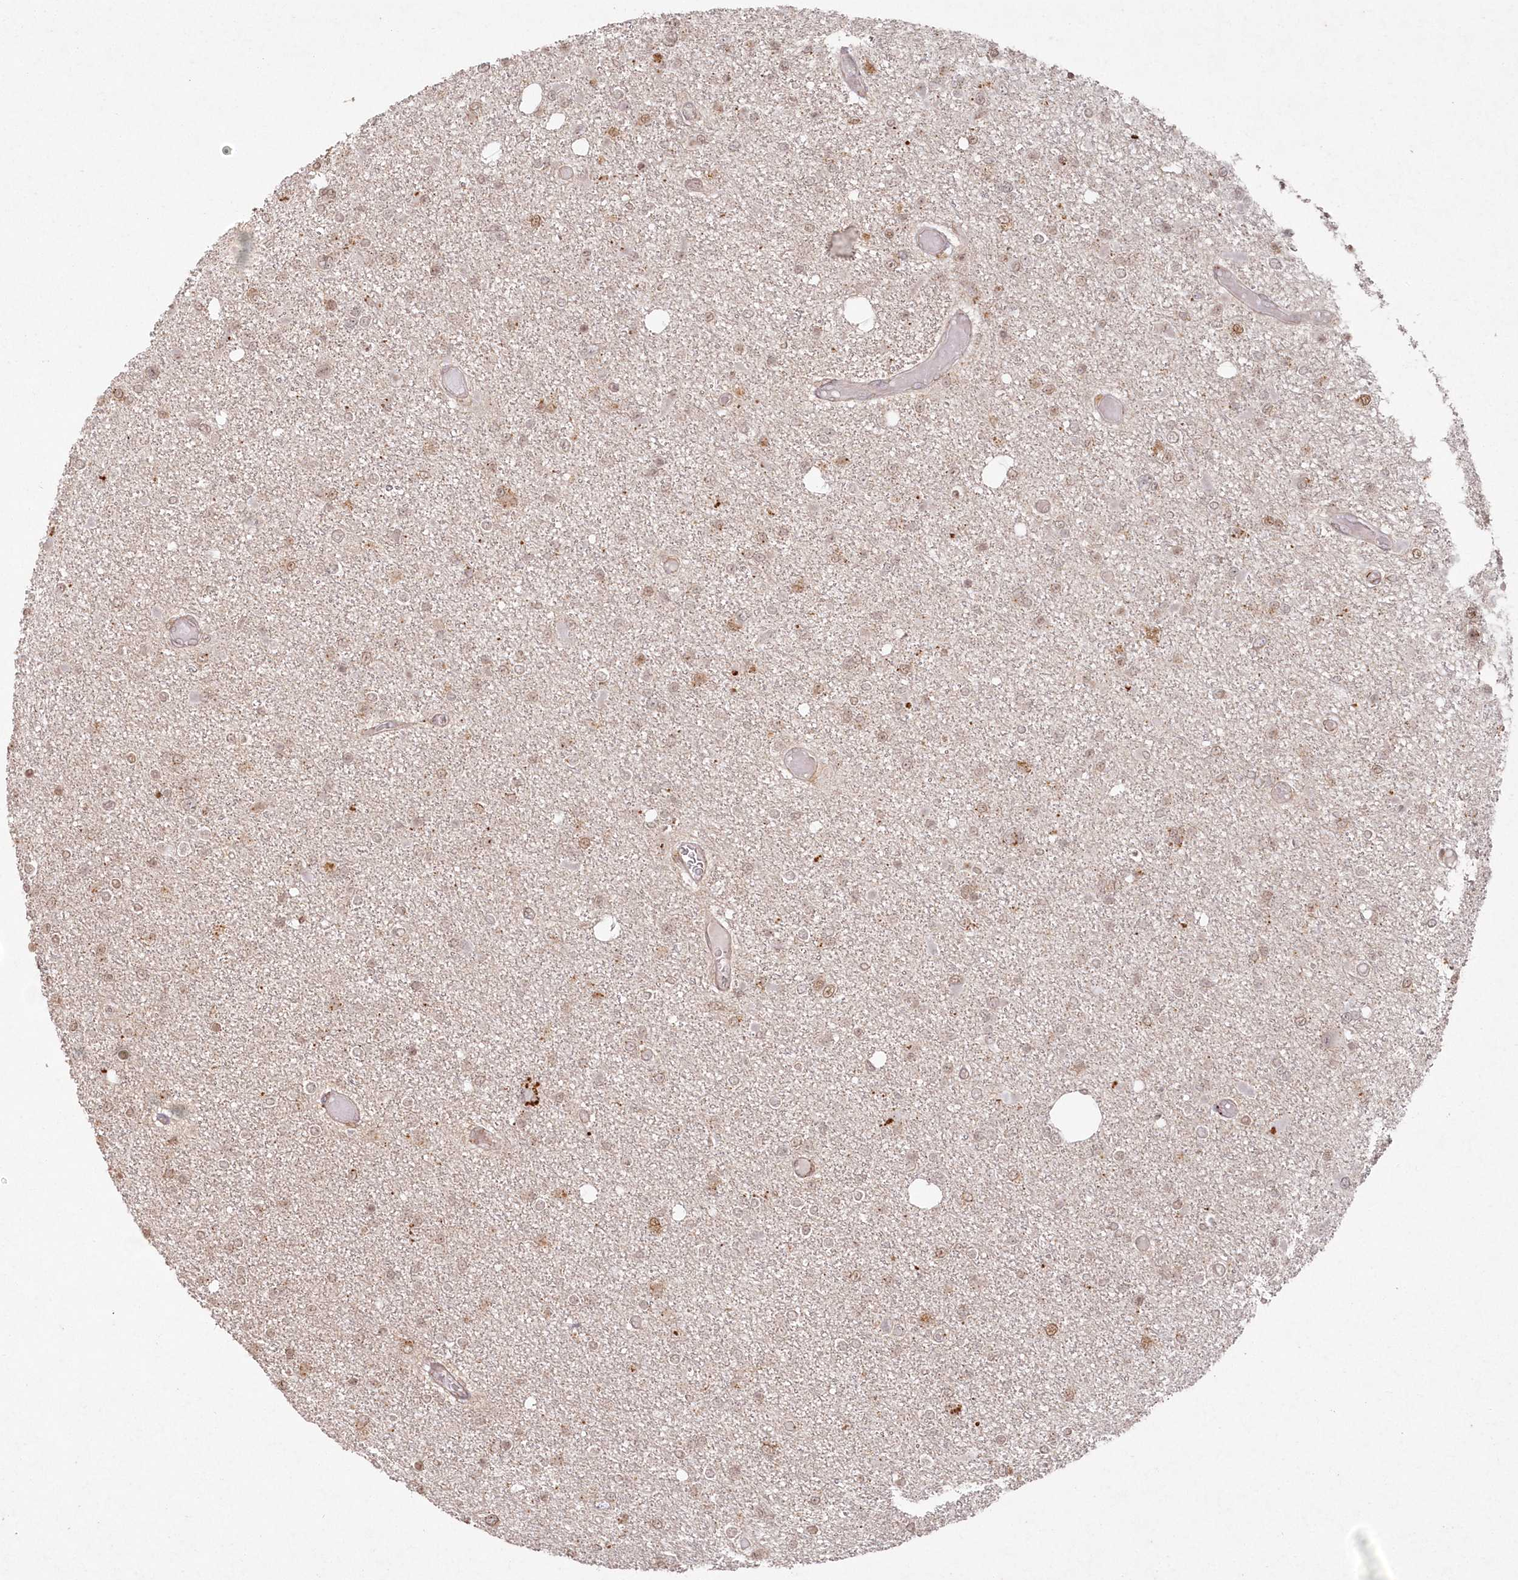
{"staining": {"intensity": "weak", "quantity": "<25%", "location": "cytoplasmic/membranous,nuclear"}, "tissue": "glioma", "cell_type": "Tumor cells", "image_type": "cancer", "snomed": [{"axis": "morphology", "description": "Glioma, malignant, Low grade"}, {"axis": "topography", "description": "Brain"}], "caption": "DAB (3,3'-diaminobenzidine) immunohistochemical staining of malignant low-grade glioma displays no significant staining in tumor cells.", "gene": "ARSB", "patient": {"sex": "female", "age": 22}}